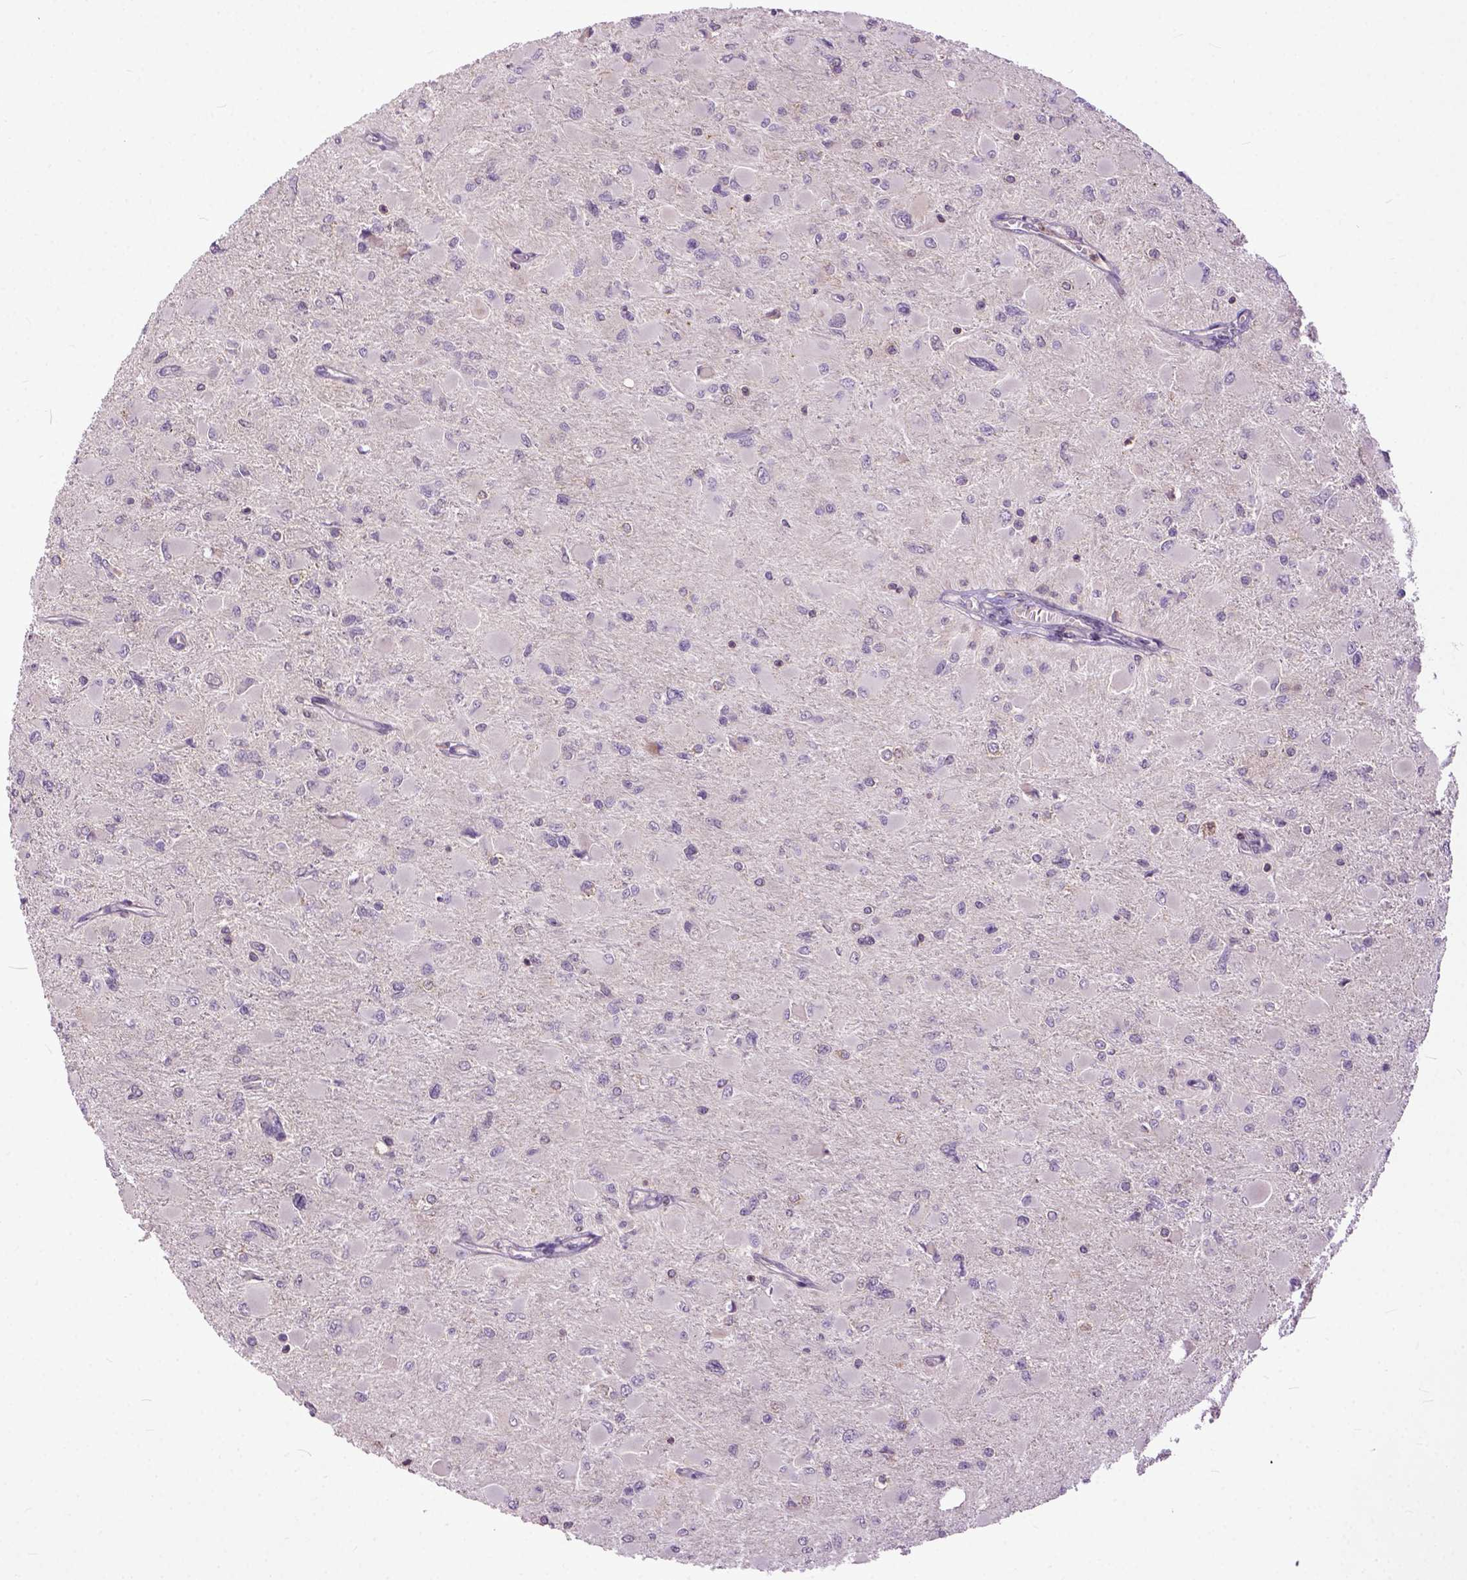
{"staining": {"intensity": "negative", "quantity": "none", "location": "none"}, "tissue": "glioma", "cell_type": "Tumor cells", "image_type": "cancer", "snomed": [{"axis": "morphology", "description": "Glioma, malignant, High grade"}, {"axis": "topography", "description": "Cerebral cortex"}], "caption": "High power microscopy image of an immunohistochemistry (IHC) photomicrograph of glioma, revealing no significant staining in tumor cells.", "gene": "CPNE1", "patient": {"sex": "female", "age": 36}}